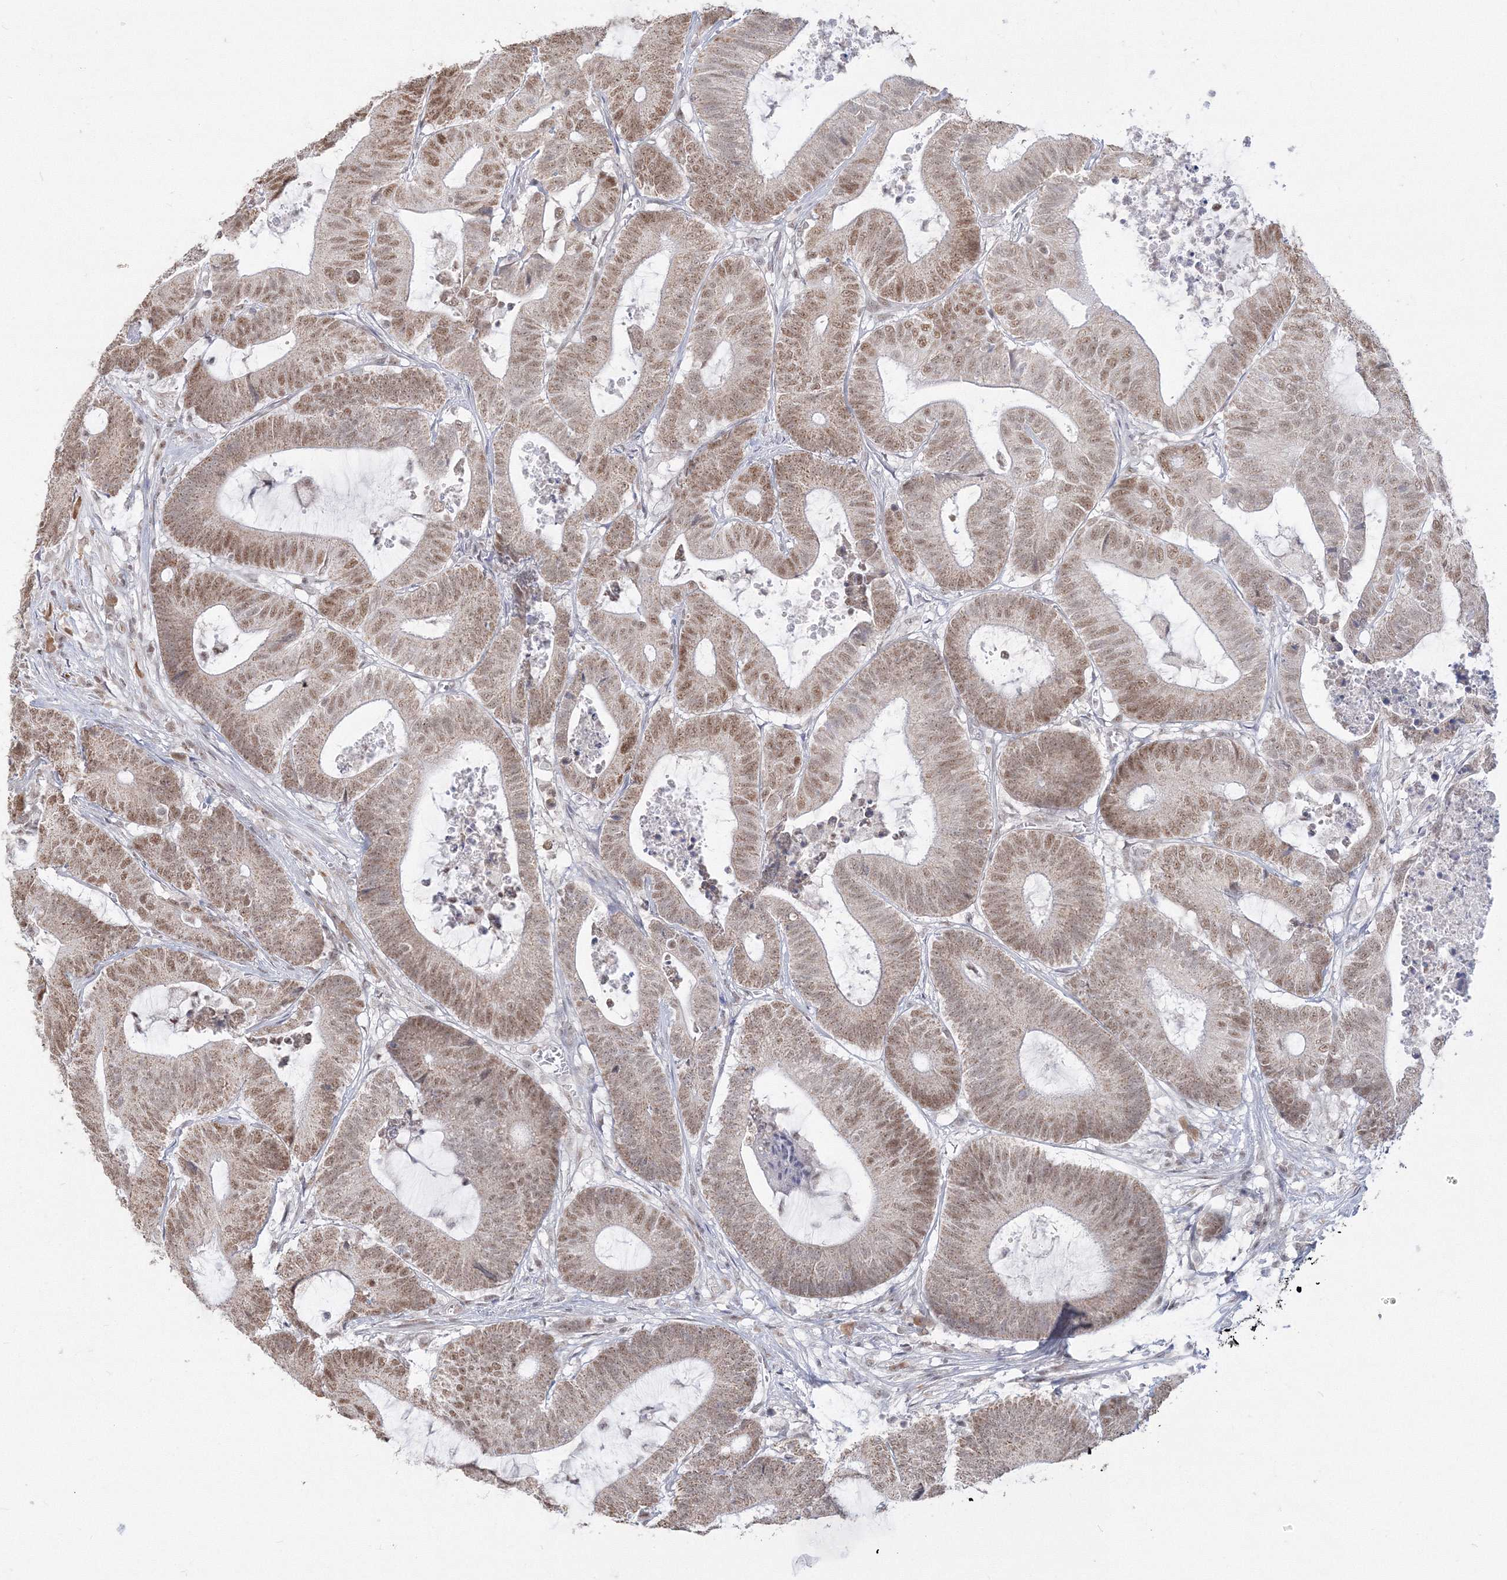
{"staining": {"intensity": "moderate", "quantity": ">75%", "location": "nuclear"}, "tissue": "colorectal cancer", "cell_type": "Tumor cells", "image_type": "cancer", "snomed": [{"axis": "morphology", "description": "Adenocarcinoma, NOS"}, {"axis": "topography", "description": "Colon"}], "caption": "Immunohistochemical staining of human colorectal adenocarcinoma exhibits medium levels of moderate nuclear protein staining in approximately >75% of tumor cells.", "gene": "PPP4R2", "patient": {"sex": "female", "age": 84}}